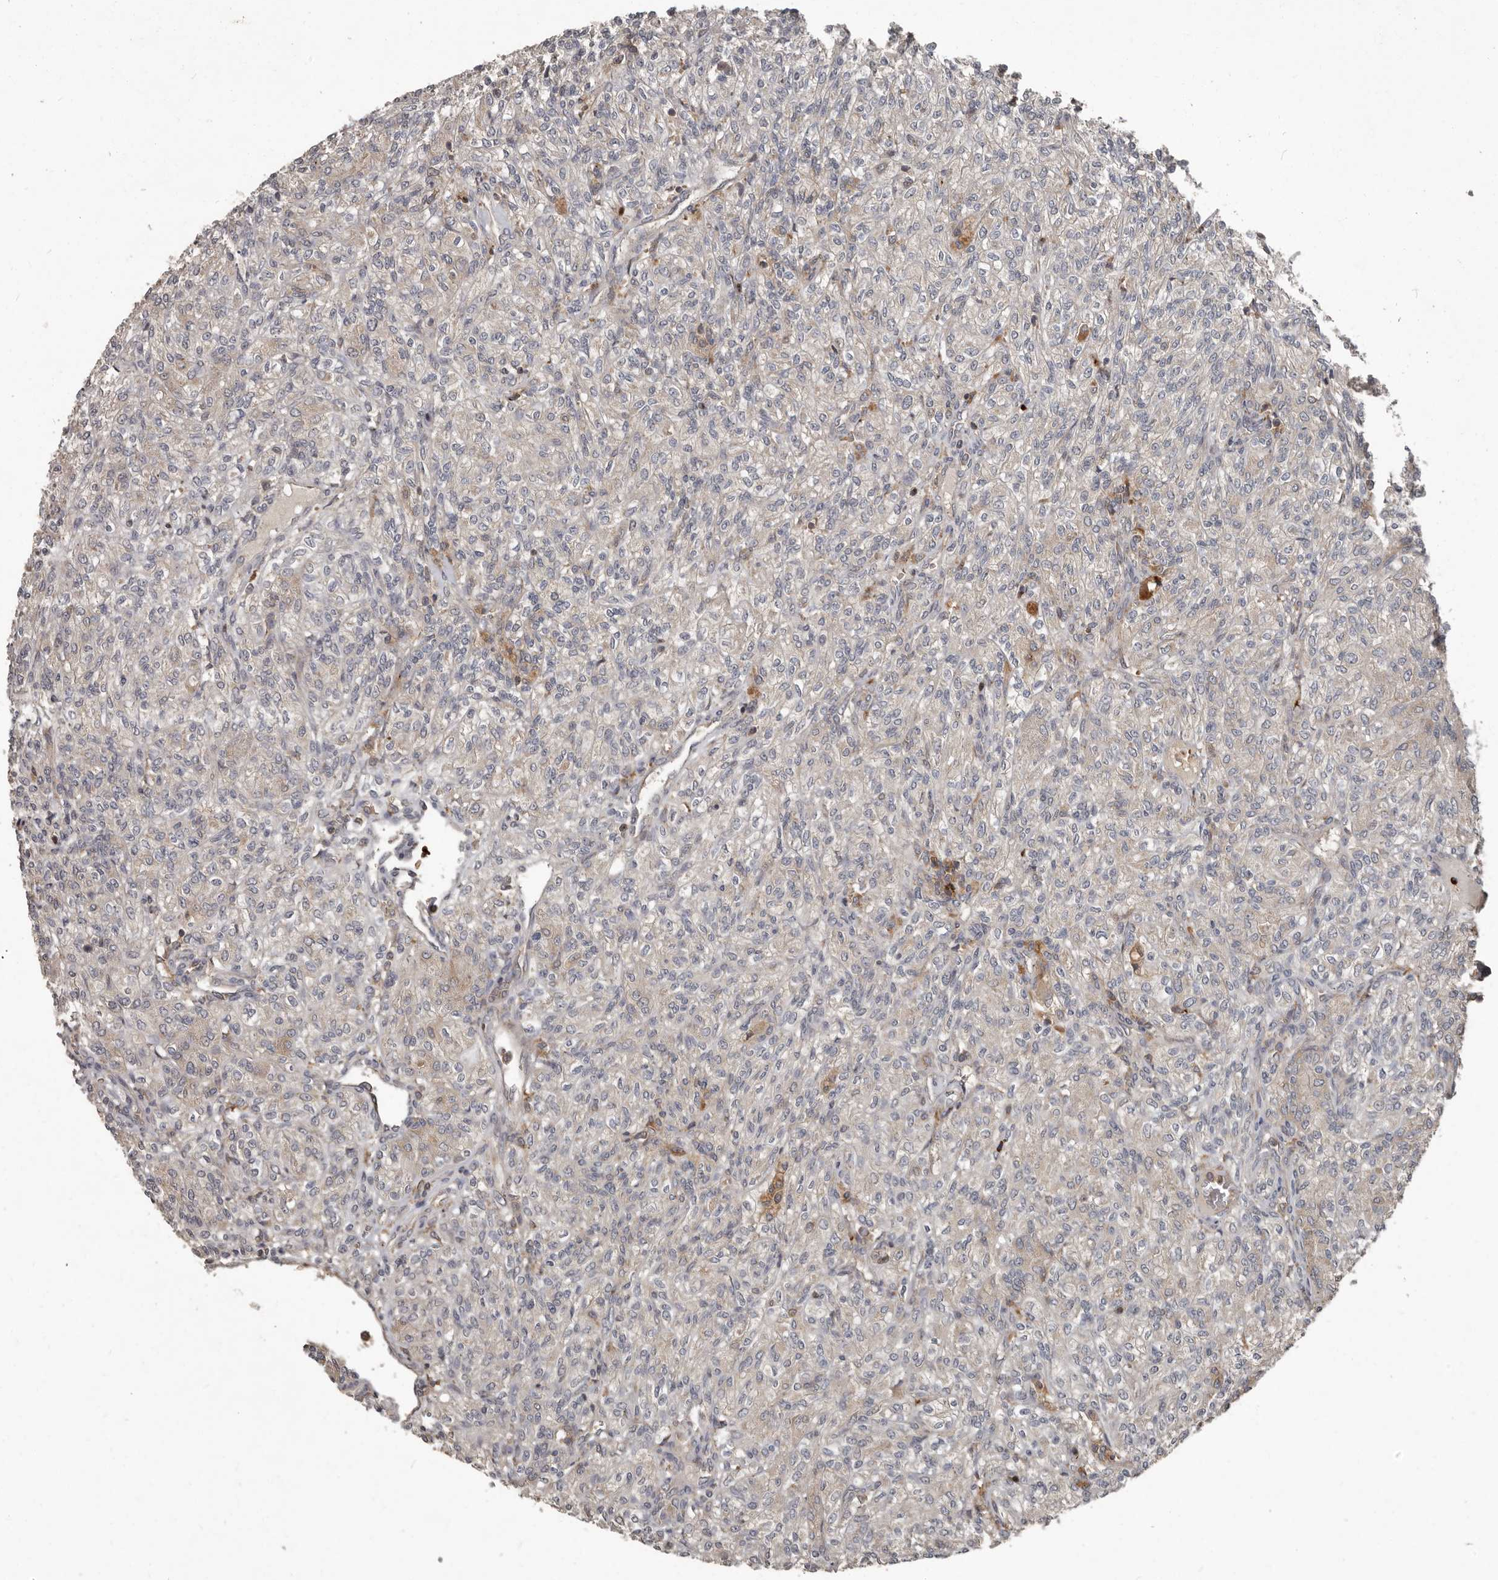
{"staining": {"intensity": "negative", "quantity": "none", "location": "none"}, "tissue": "renal cancer", "cell_type": "Tumor cells", "image_type": "cancer", "snomed": [{"axis": "morphology", "description": "Adenocarcinoma, NOS"}, {"axis": "topography", "description": "Kidney"}], "caption": "Protein analysis of renal cancer (adenocarcinoma) shows no significant positivity in tumor cells.", "gene": "FBXO31", "patient": {"sex": "male", "age": 77}}